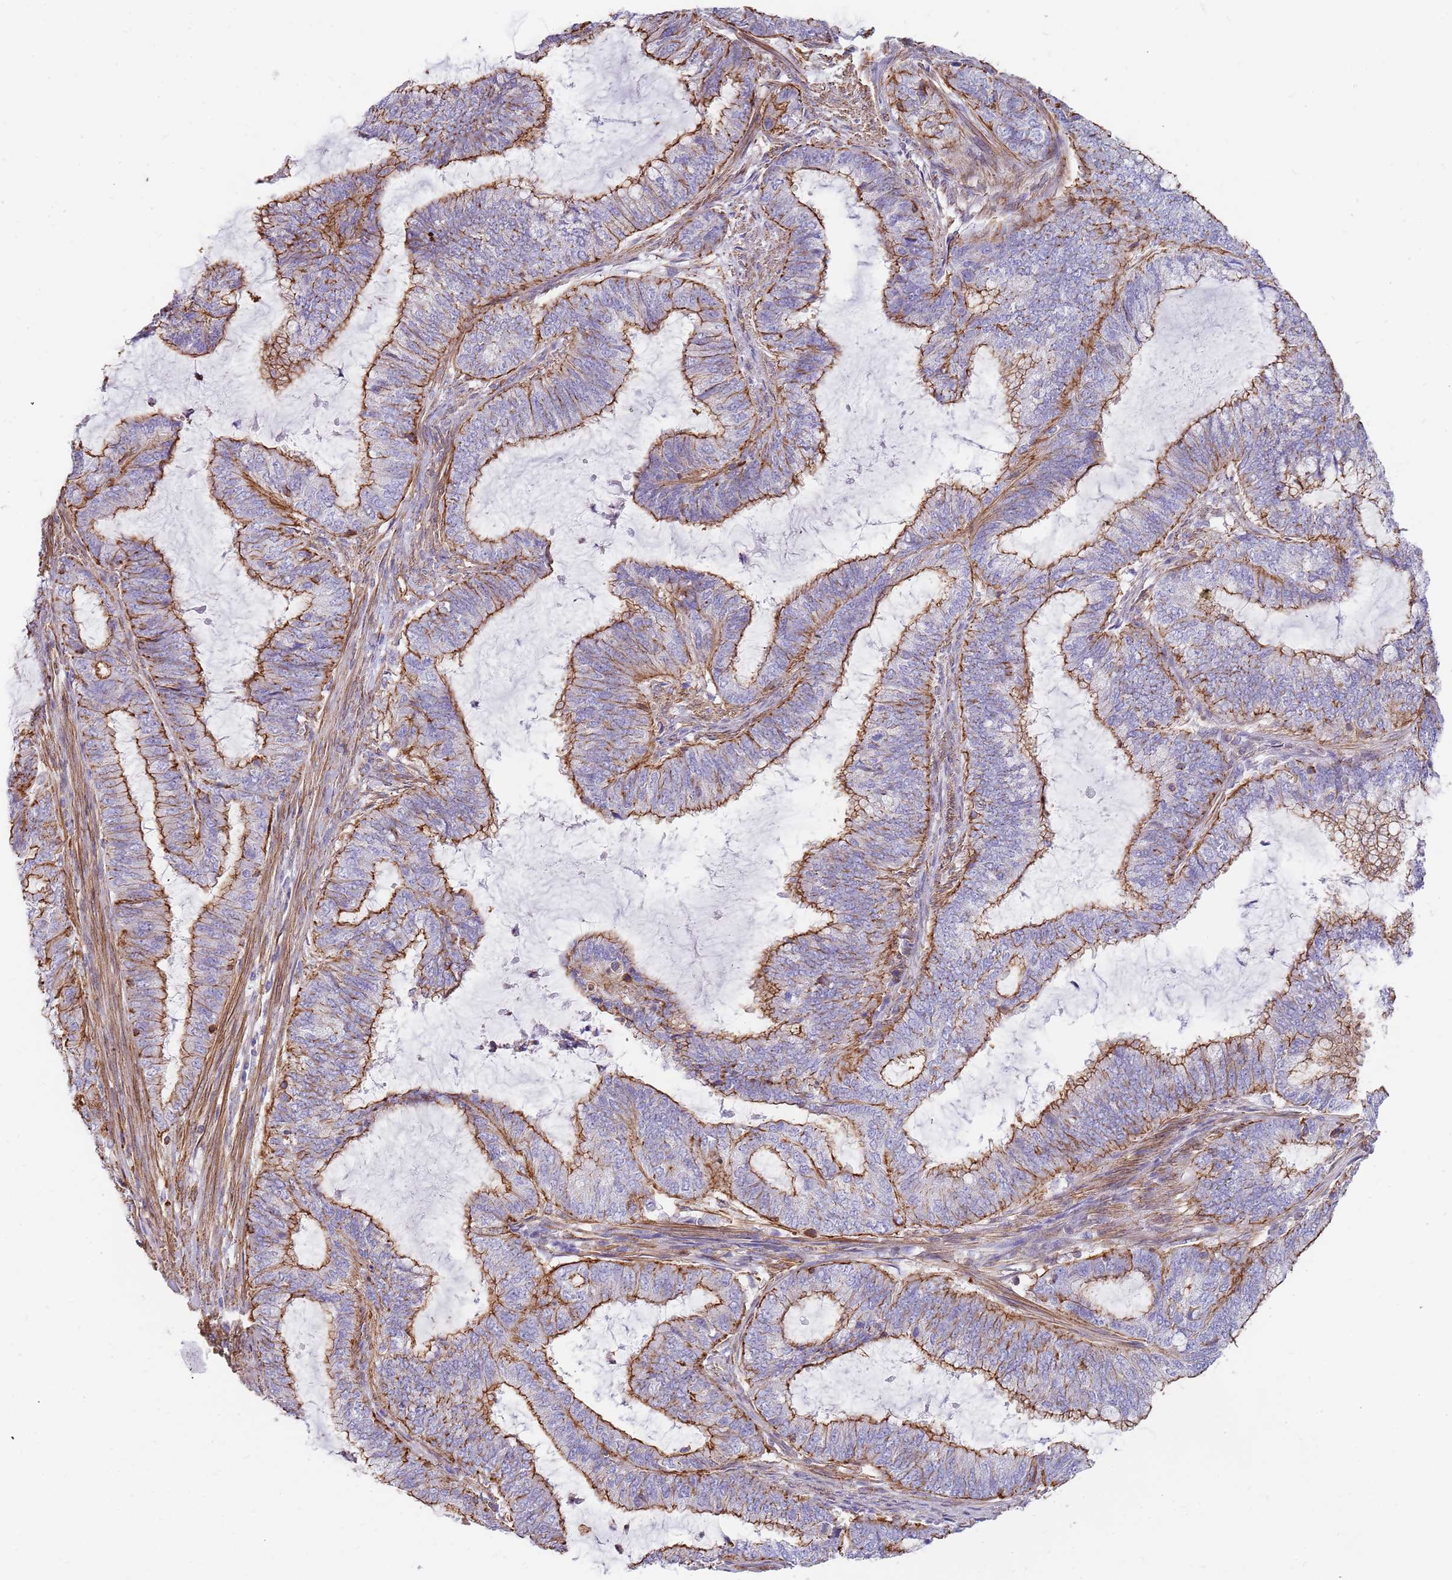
{"staining": {"intensity": "strong", "quantity": ">75%", "location": "cytoplasmic/membranous"}, "tissue": "endometrial cancer", "cell_type": "Tumor cells", "image_type": "cancer", "snomed": [{"axis": "morphology", "description": "Adenocarcinoma, NOS"}, {"axis": "topography", "description": "Endometrium"}], "caption": "This image displays adenocarcinoma (endometrial) stained with IHC to label a protein in brown. The cytoplasmic/membranous of tumor cells show strong positivity for the protein. Nuclei are counter-stained blue.", "gene": "GFRAL", "patient": {"sex": "female", "age": 51}}